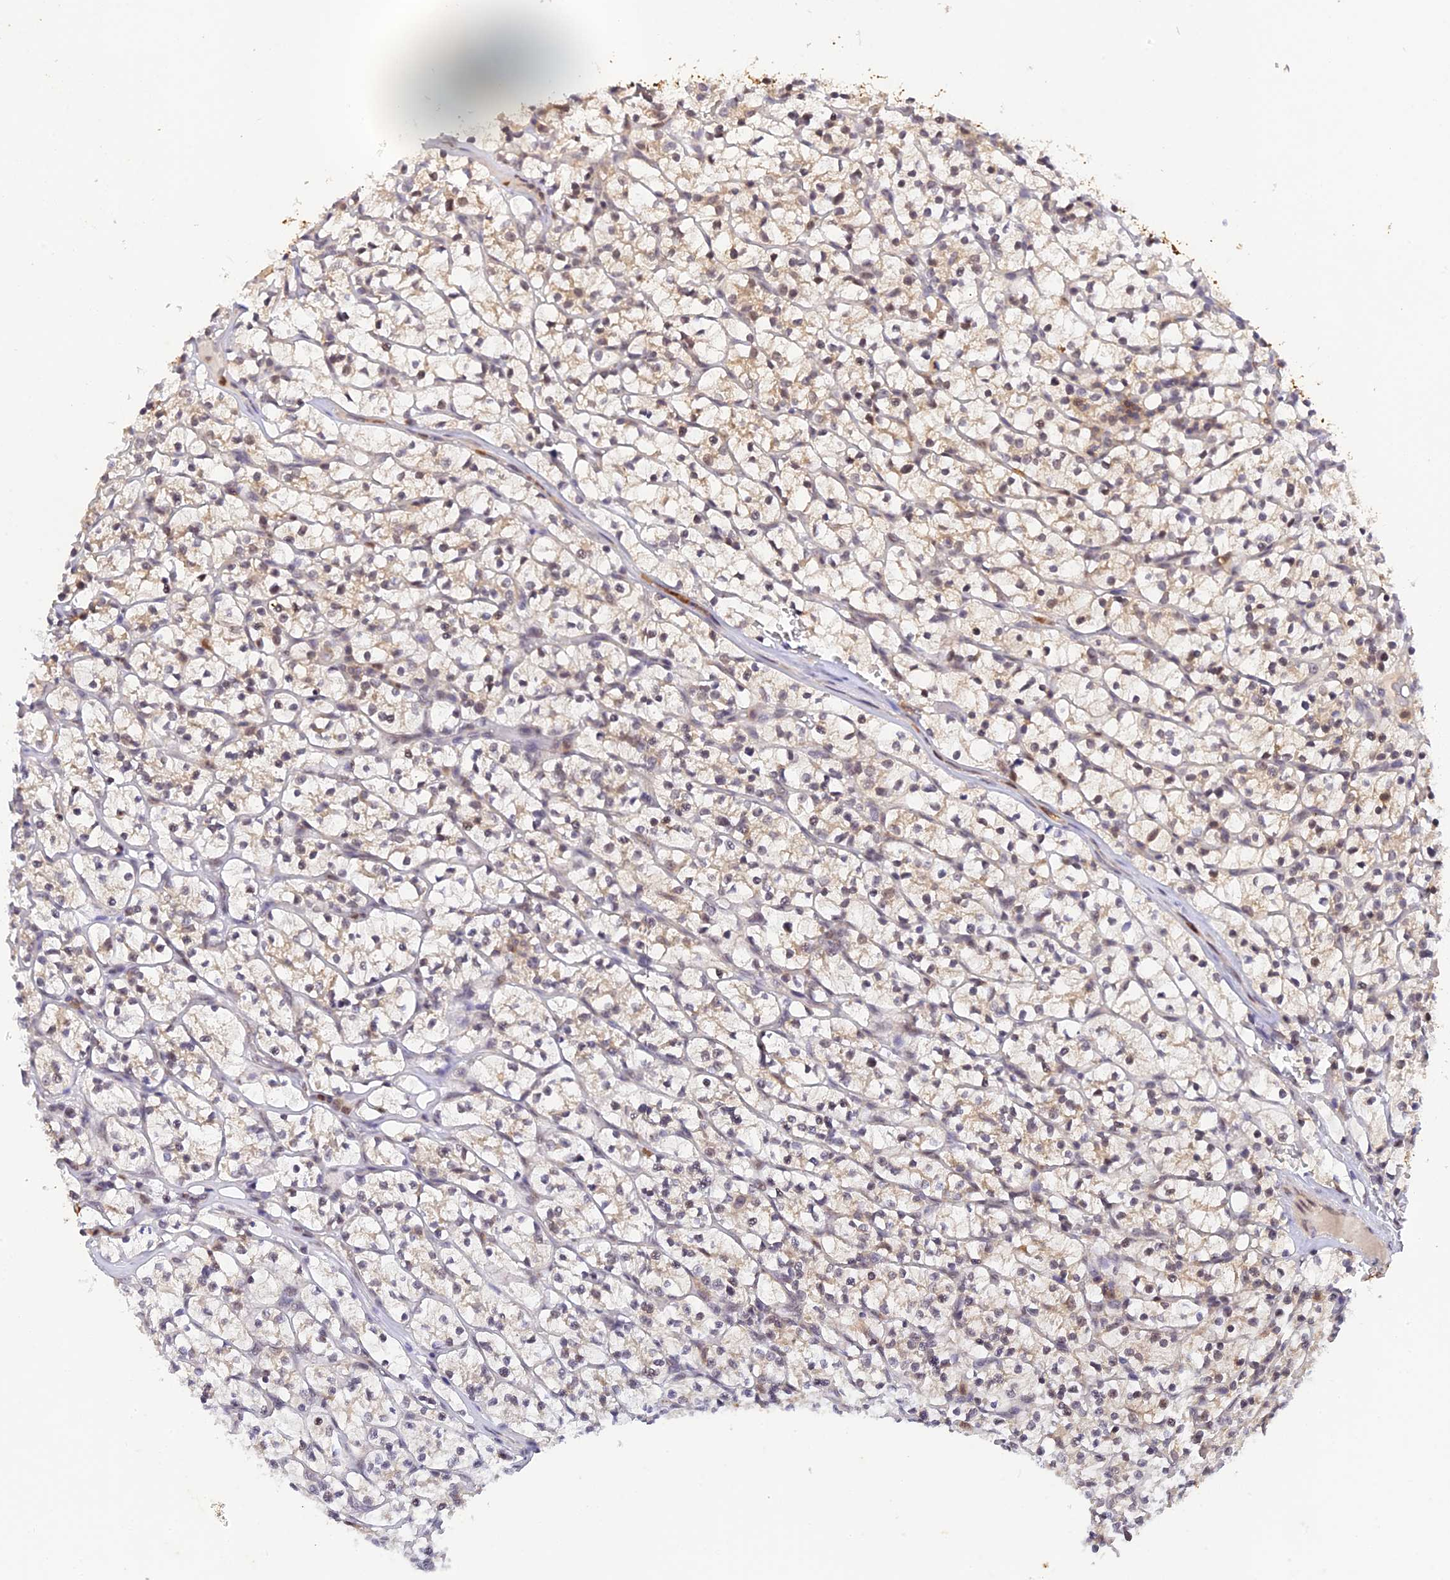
{"staining": {"intensity": "weak", "quantity": "<25%", "location": "cytoplasmic/membranous"}, "tissue": "renal cancer", "cell_type": "Tumor cells", "image_type": "cancer", "snomed": [{"axis": "morphology", "description": "Adenocarcinoma, NOS"}, {"axis": "topography", "description": "Kidney"}], "caption": "Tumor cells show no significant staining in renal cancer (adenocarcinoma). (Stains: DAB immunohistochemistry (IHC) with hematoxylin counter stain, Microscopy: brightfield microscopy at high magnification).", "gene": "PEX16", "patient": {"sex": "female", "age": 64}}